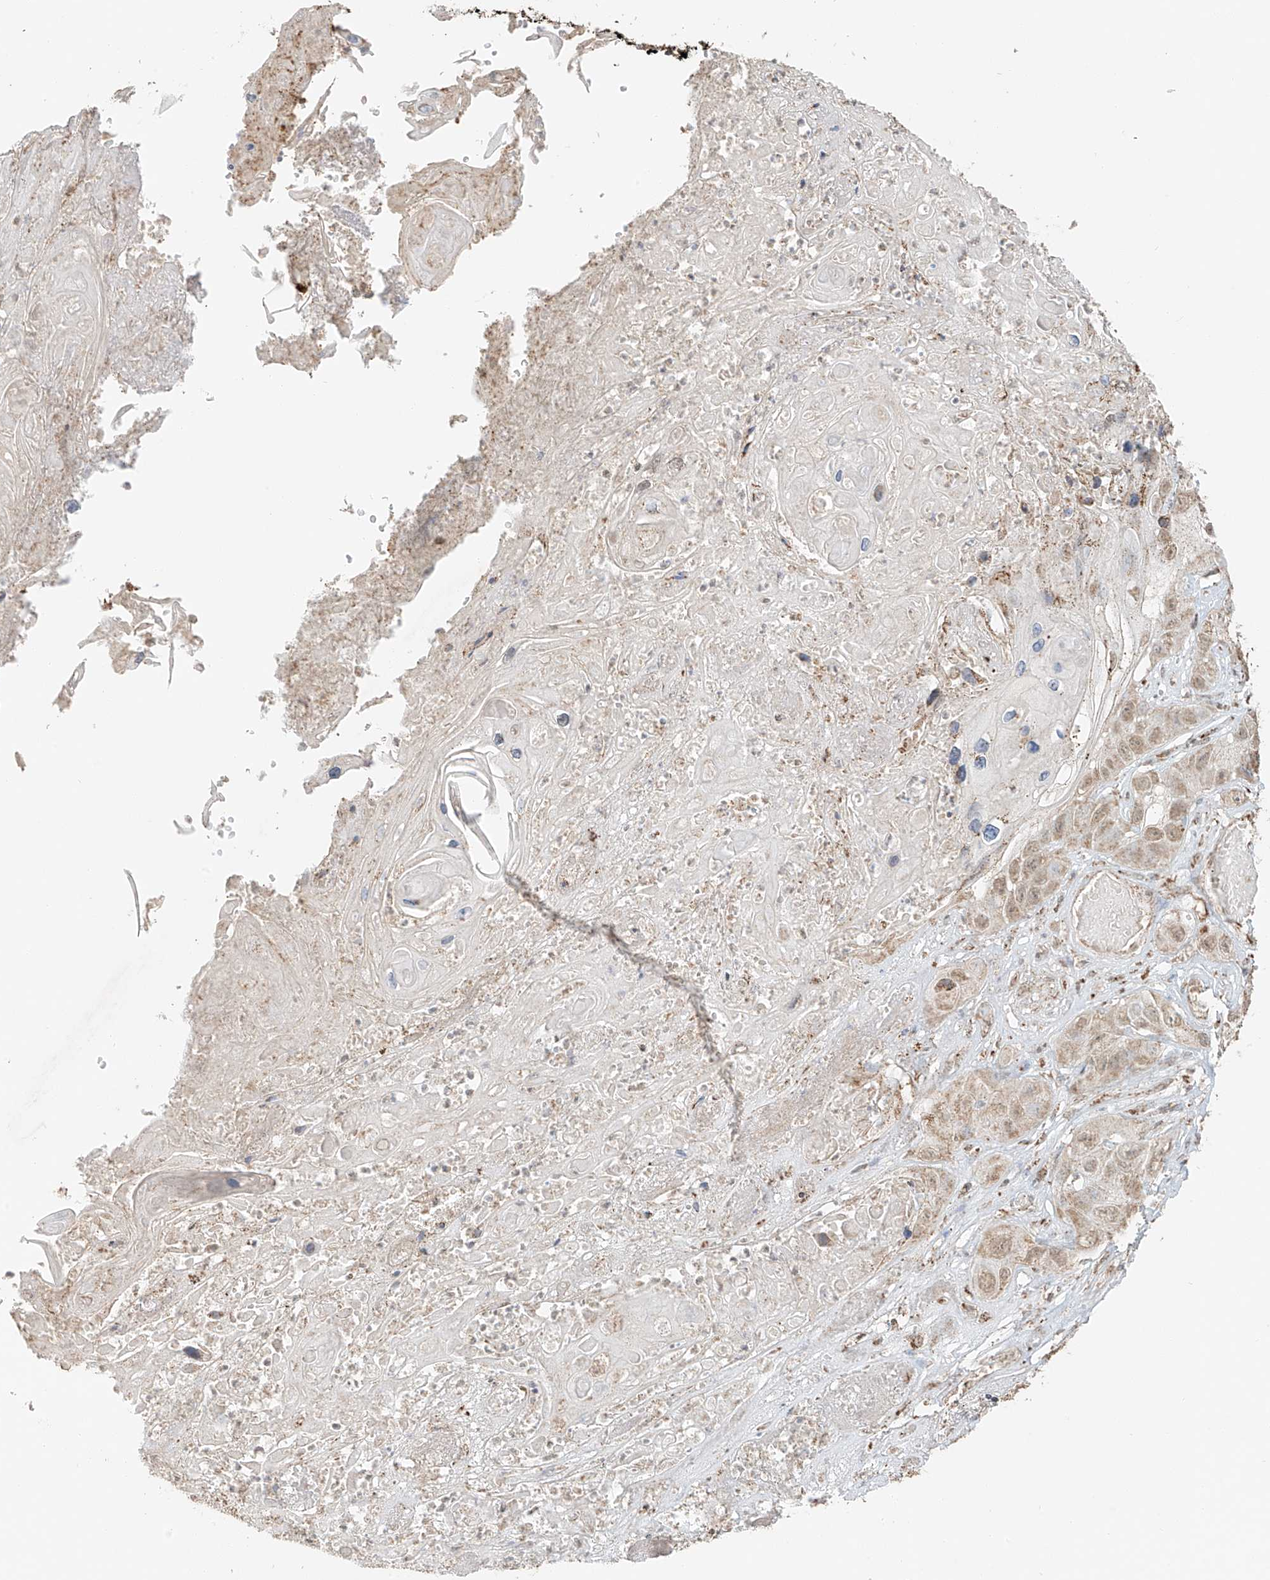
{"staining": {"intensity": "weak", "quantity": "<25%", "location": "cytoplasmic/membranous"}, "tissue": "skin cancer", "cell_type": "Tumor cells", "image_type": "cancer", "snomed": [{"axis": "morphology", "description": "Squamous cell carcinoma, NOS"}, {"axis": "topography", "description": "Skin"}], "caption": "Tumor cells are negative for brown protein staining in skin squamous cell carcinoma.", "gene": "MIPEP", "patient": {"sex": "male", "age": 55}}